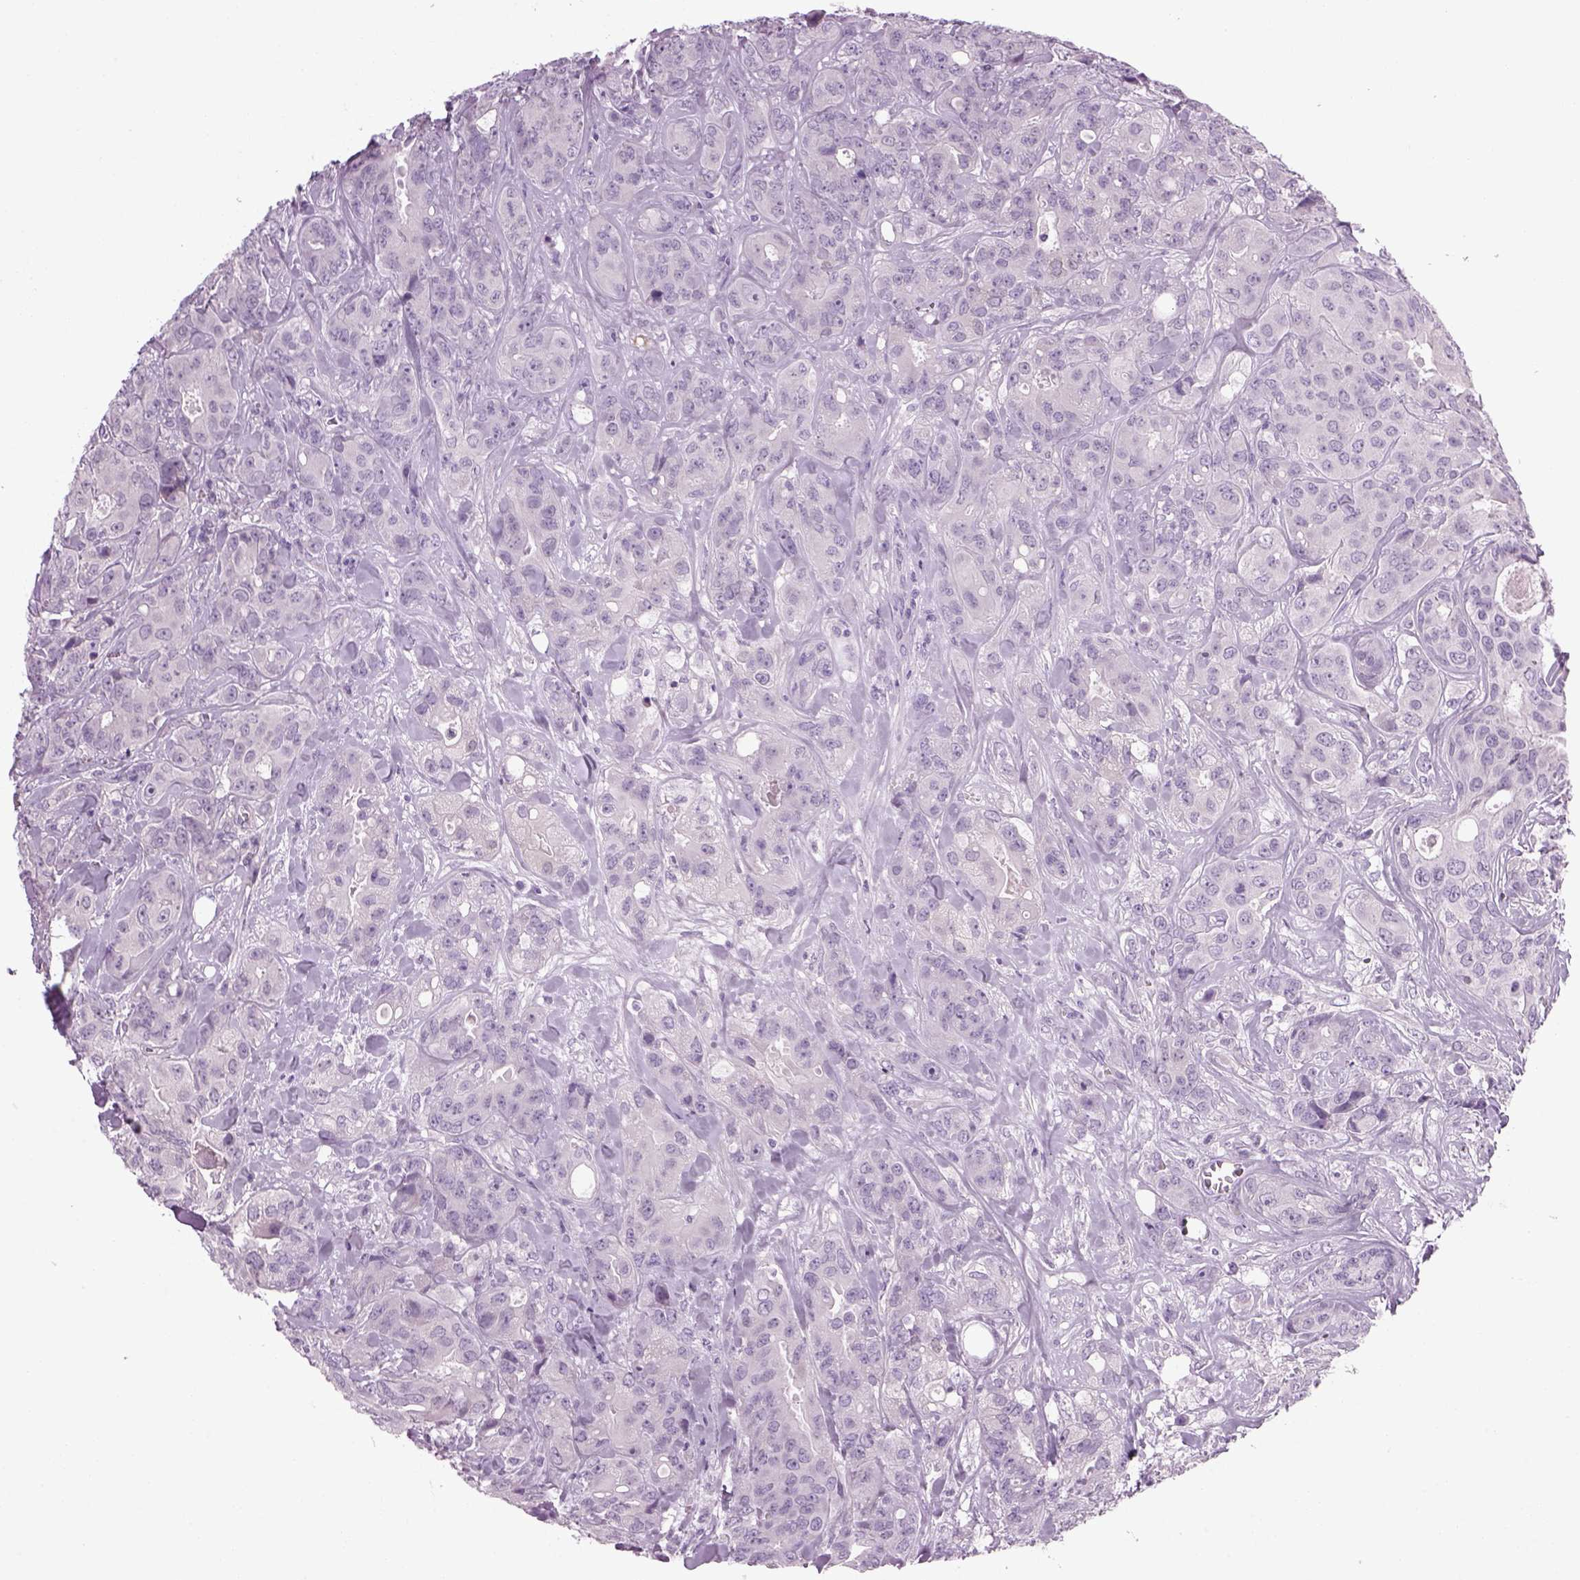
{"staining": {"intensity": "negative", "quantity": "none", "location": "none"}, "tissue": "breast cancer", "cell_type": "Tumor cells", "image_type": "cancer", "snomed": [{"axis": "morphology", "description": "Duct carcinoma"}, {"axis": "topography", "description": "Breast"}], "caption": "Immunohistochemistry histopathology image of neoplastic tissue: human breast cancer stained with DAB exhibits no significant protein staining in tumor cells.", "gene": "MDH1B", "patient": {"sex": "female", "age": 43}}